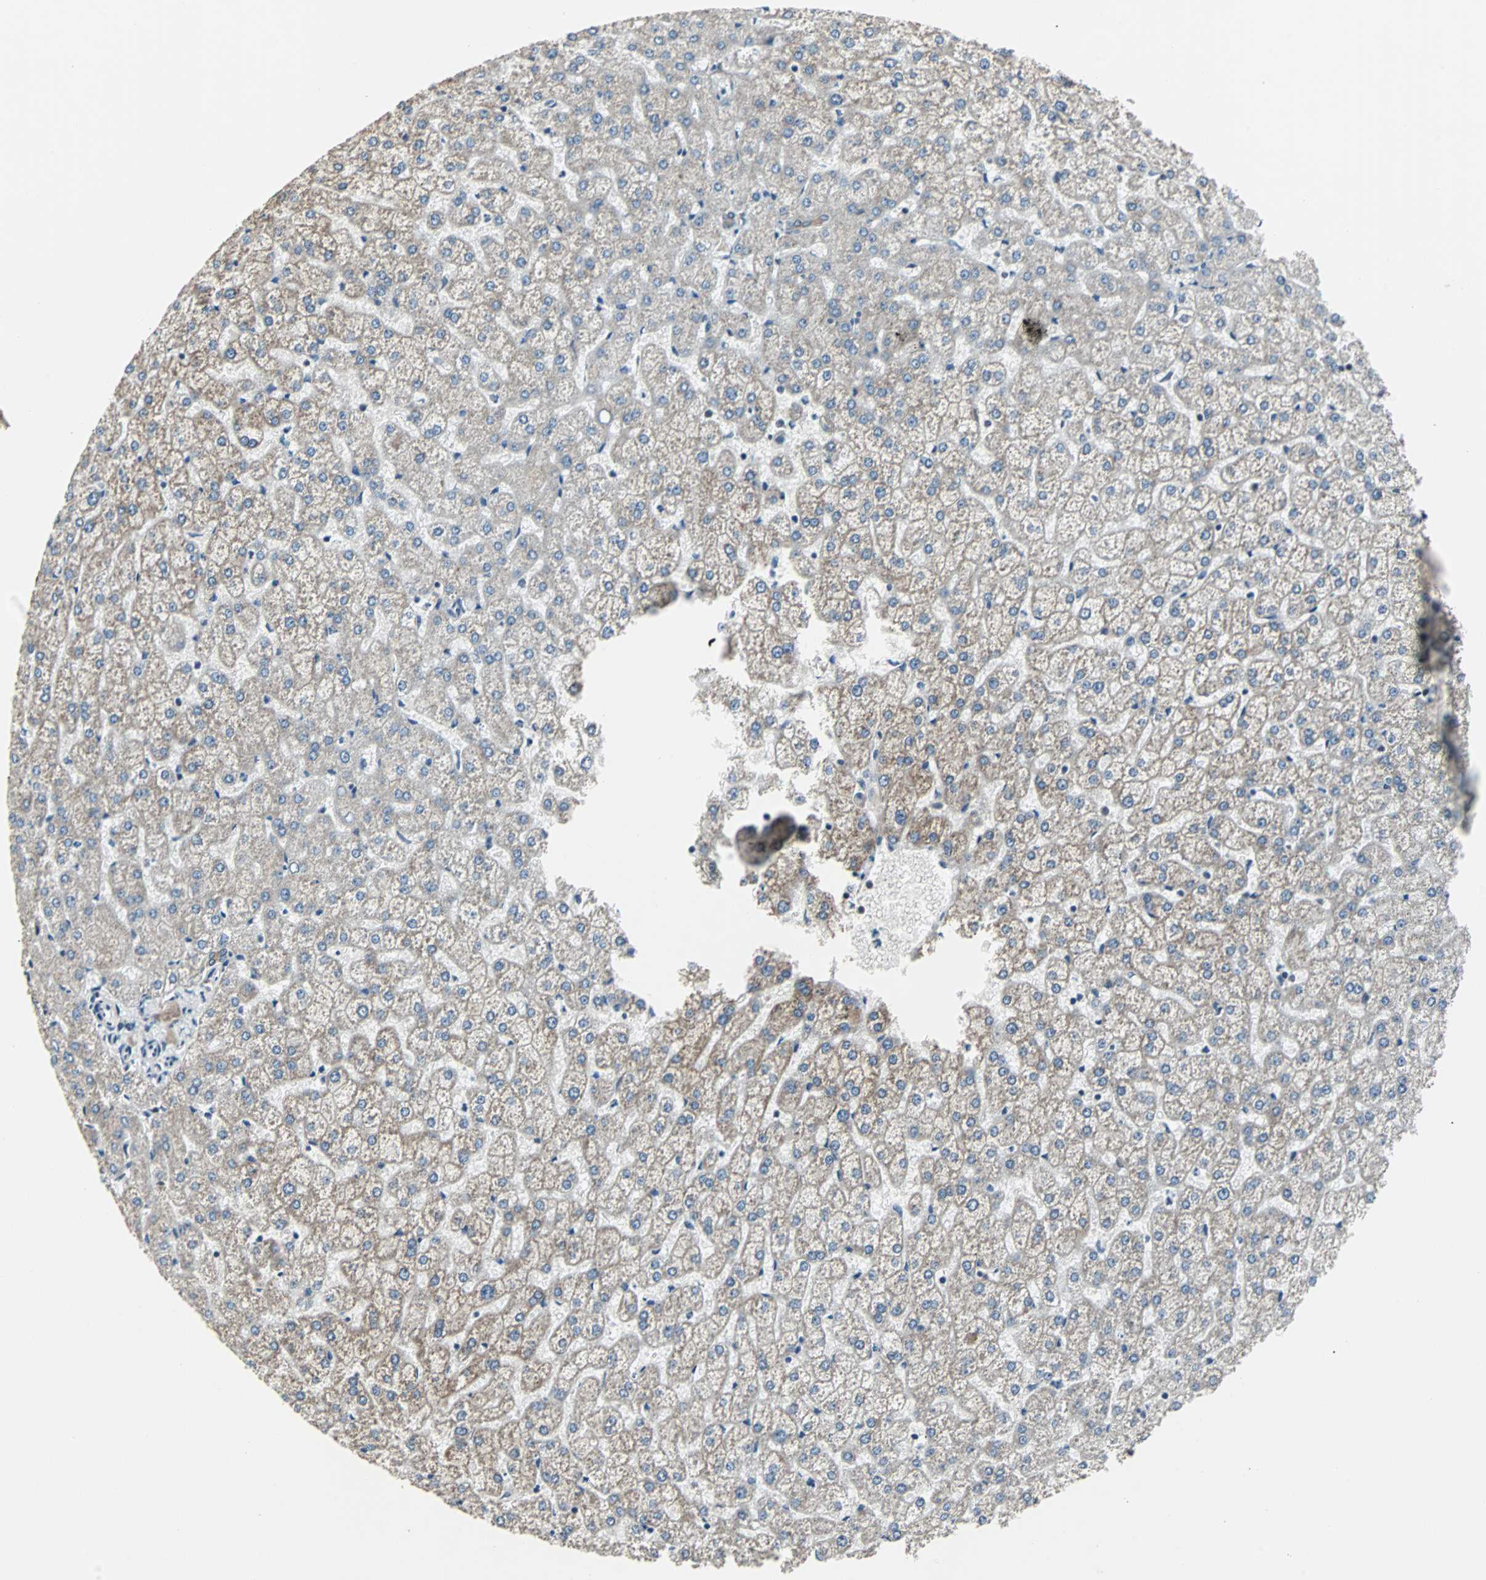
{"staining": {"intensity": "strong", "quantity": ">75%", "location": "cytoplasmic/membranous"}, "tissue": "liver", "cell_type": "Cholangiocytes", "image_type": "normal", "snomed": [{"axis": "morphology", "description": "Normal tissue, NOS"}, {"axis": "topography", "description": "Liver"}], "caption": "Liver stained for a protein reveals strong cytoplasmic/membranous positivity in cholangiocytes. Nuclei are stained in blue.", "gene": "TERF2IP", "patient": {"sex": "female", "age": 32}}